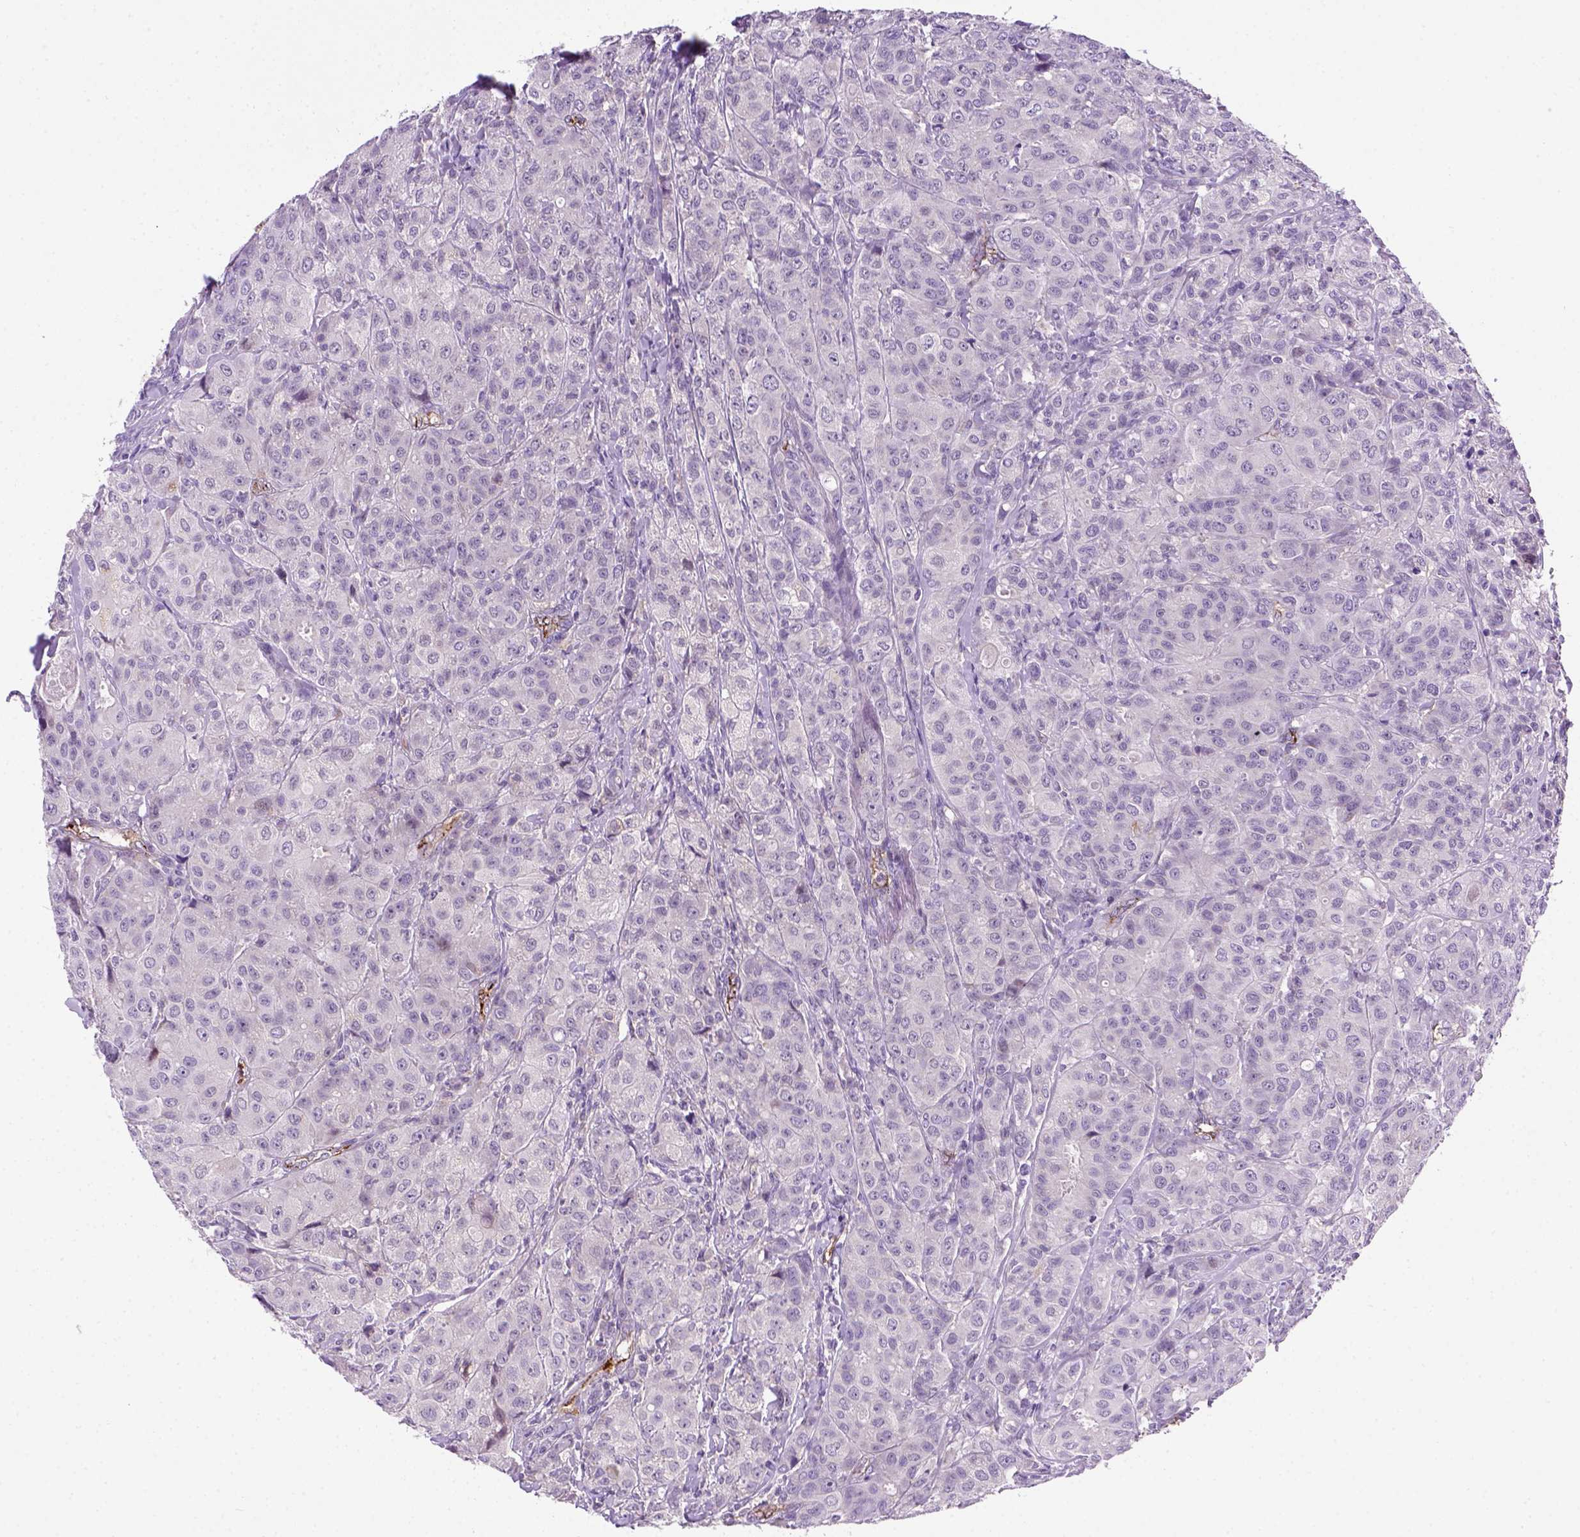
{"staining": {"intensity": "negative", "quantity": "none", "location": "none"}, "tissue": "breast cancer", "cell_type": "Tumor cells", "image_type": "cancer", "snomed": [{"axis": "morphology", "description": "Duct carcinoma"}, {"axis": "topography", "description": "Breast"}], "caption": "High magnification brightfield microscopy of breast cancer stained with DAB (3,3'-diaminobenzidine) (brown) and counterstained with hematoxylin (blue): tumor cells show no significant expression. (Stains: DAB (3,3'-diaminobenzidine) immunohistochemistry (IHC) with hematoxylin counter stain, Microscopy: brightfield microscopy at high magnification).", "gene": "VWF", "patient": {"sex": "female", "age": 43}}